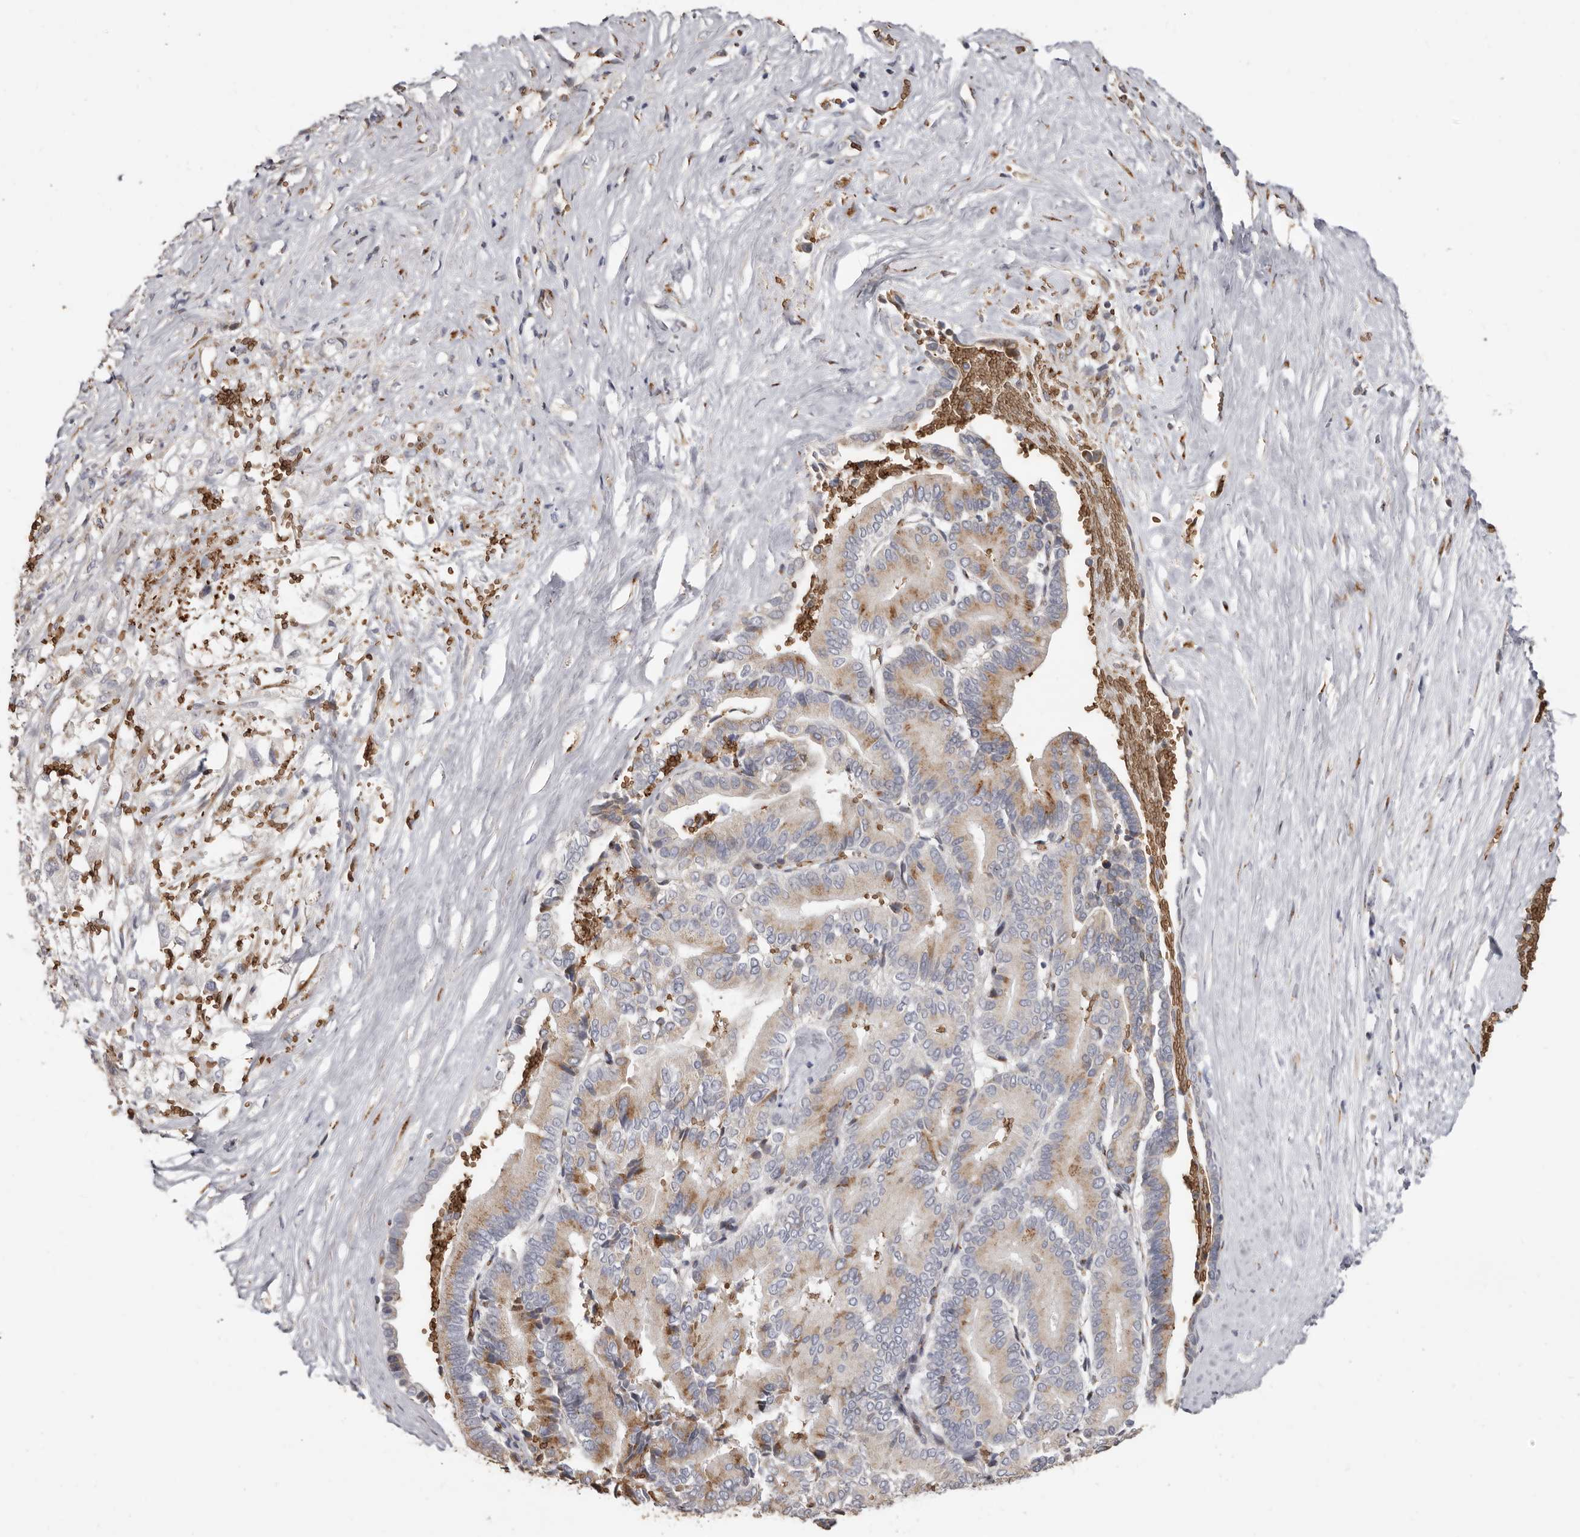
{"staining": {"intensity": "moderate", "quantity": "25%-75%", "location": "cytoplasmic/membranous"}, "tissue": "liver cancer", "cell_type": "Tumor cells", "image_type": "cancer", "snomed": [{"axis": "morphology", "description": "Cholangiocarcinoma"}, {"axis": "topography", "description": "Liver"}], "caption": "A medium amount of moderate cytoplasmic/membranous expression is identified in approximately 25%-75% of tumor cells in cholangiocarcinoma (liver) tissue.", "gene": "ENTREP1", "patient": {"sex": "female", "age": 75}}